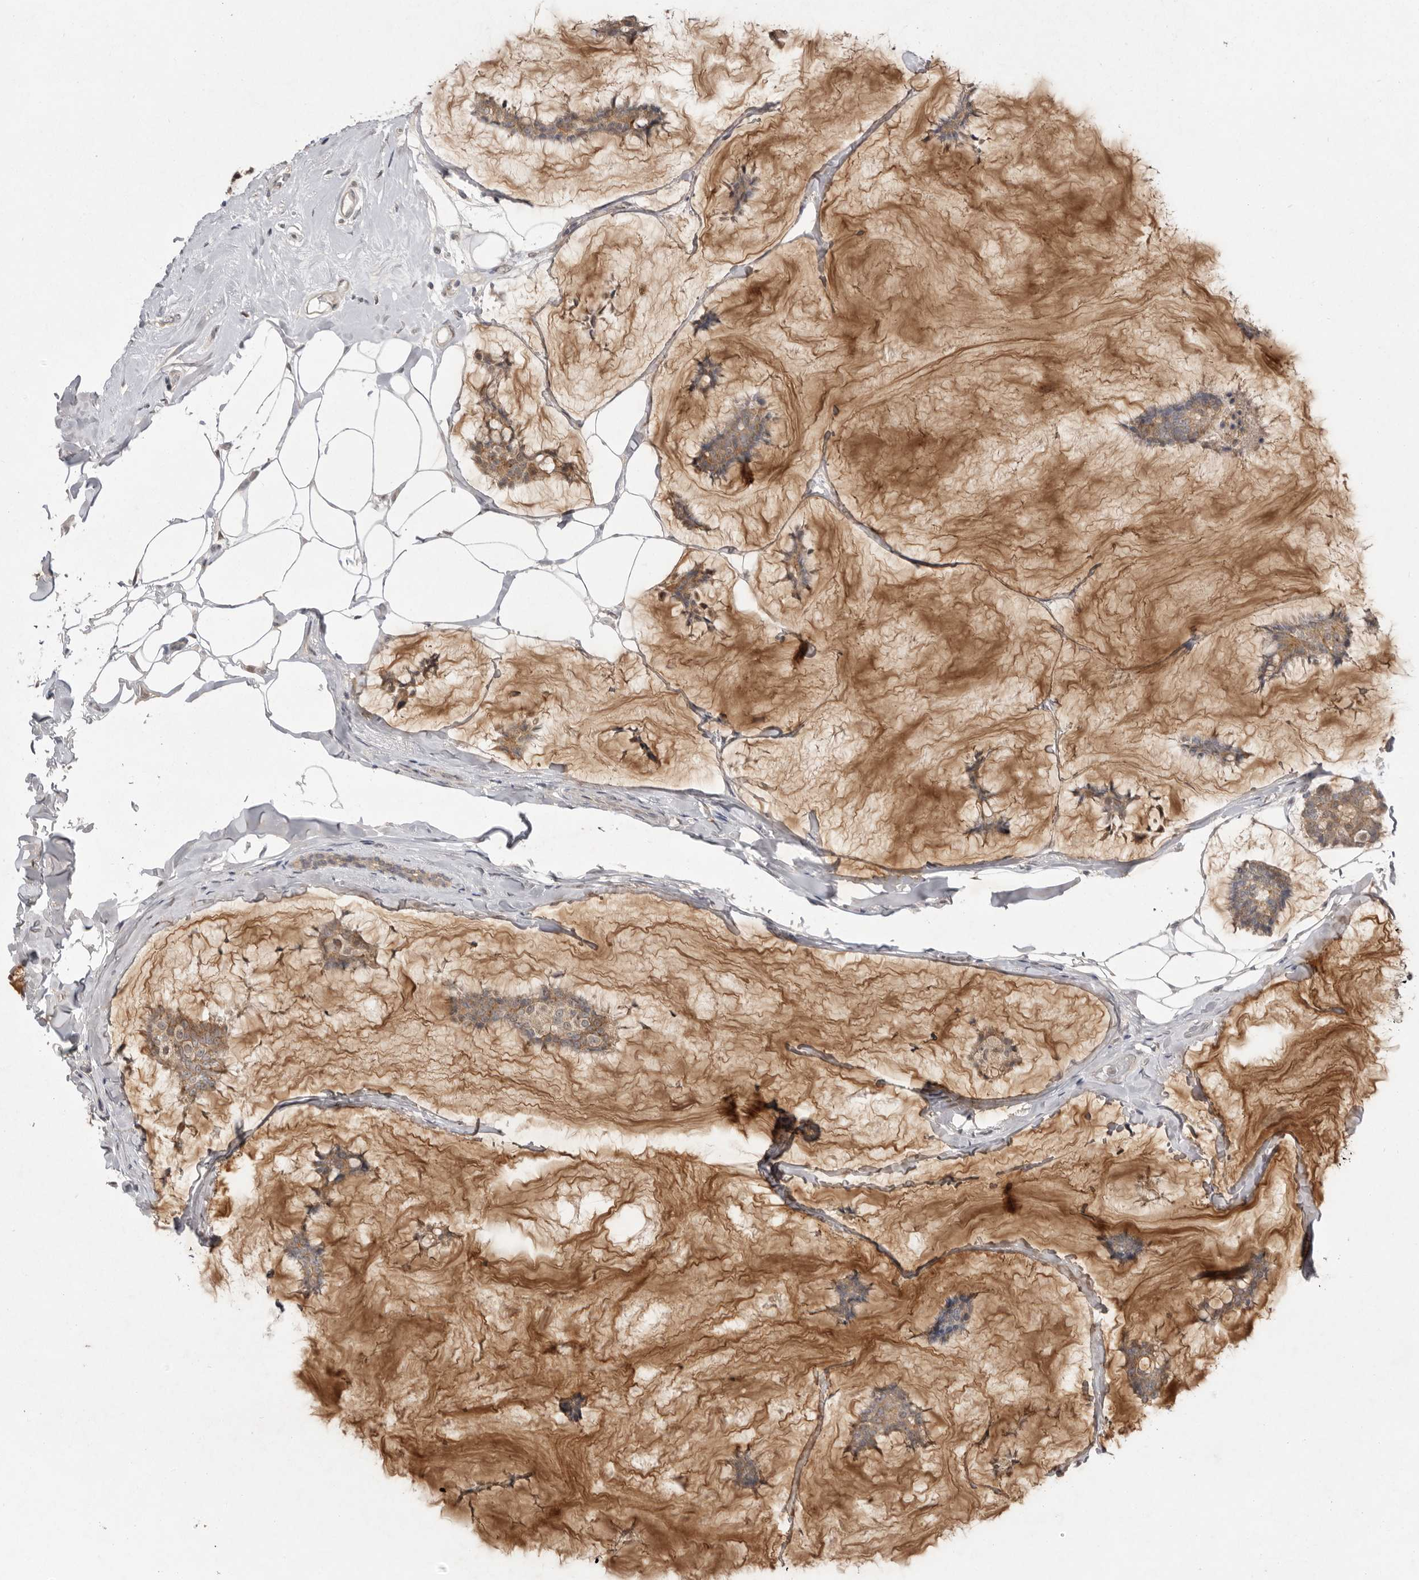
{"staining": {"intensity": "moderate", "quantity": ">75%", "location": "cytoplasmic/membranous"}, "tissue": "breast cancer", "cell_type": "Tumor cells", "image_type": "cancer", "snomed": [{"axis": "morphology", "description": "Duct carcinoma"}, {"axis": "topography", "description": "Breast"}], "caption": "This image shows intraductal carcinoma (breast) stained with immunohistochemistry to label a protein in brown. The cytoplasmic/membranous of tumor cells show moderate positivity for the protein. Nuclei are counter-stained blue.", "gene": "NSUN4", "patient": {"sex": "female", "age": 93}}